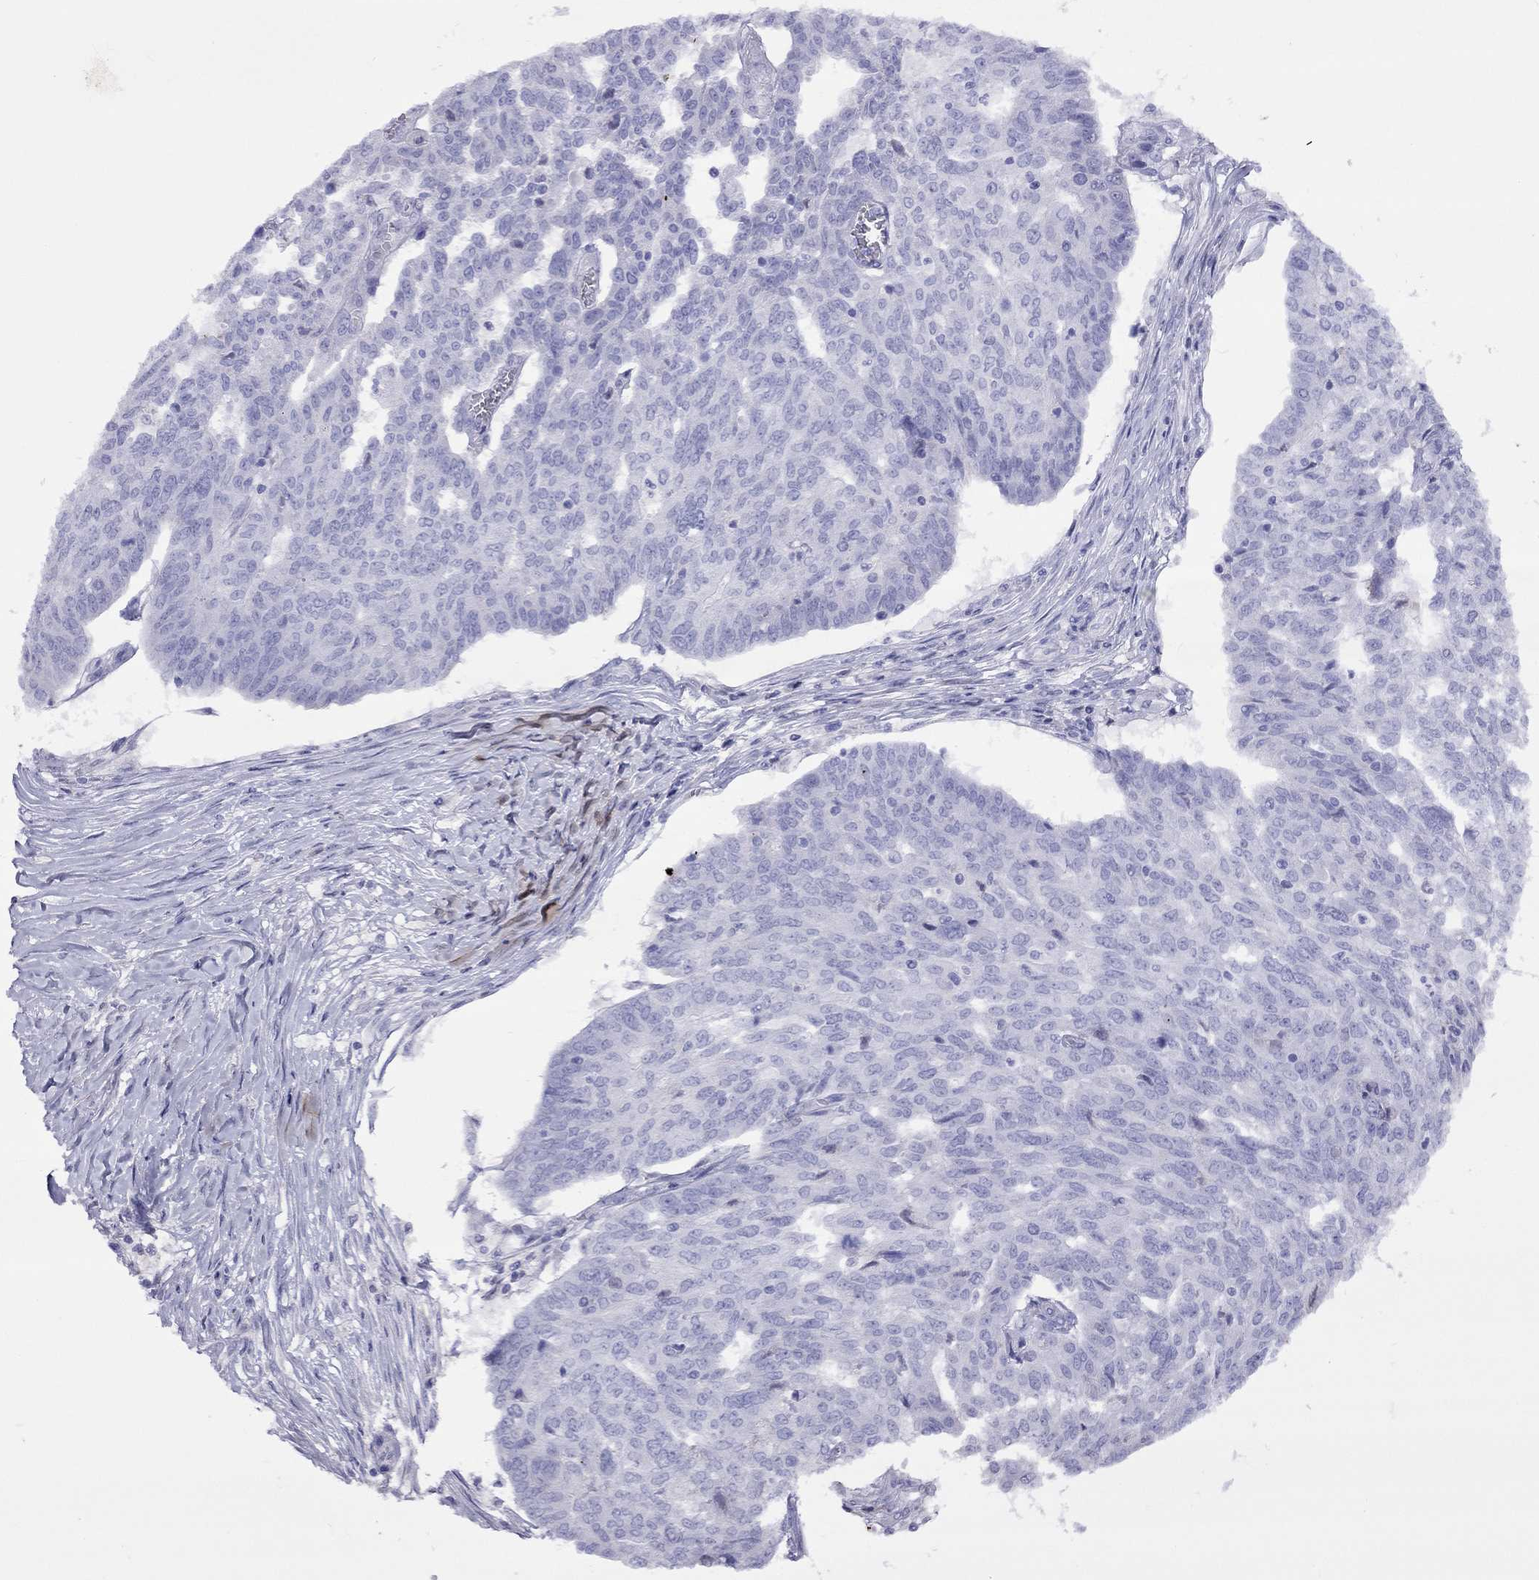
{"staining": {"intensity": "negative", "quantity": "none", "location": "none"}, "tissue": "ovarian cancer", "cell_type": "Tumor cells", "image_type": "cancer", "snomed": [{"axis": "morphology", "description": "Cystadenocarcinoma, serous, NOS"}, {"axis": "topography", "description": "Ovary"}], "caption": "There is no significant expression in tumor cells of serous cystadenocarcinoma (ovarian). (DAB (3,3'-diaminobenzidine) immunohistochemistry, high magnification).", "gene": "SLC30A8", "patient": {"sex": "female", "age": 67}}